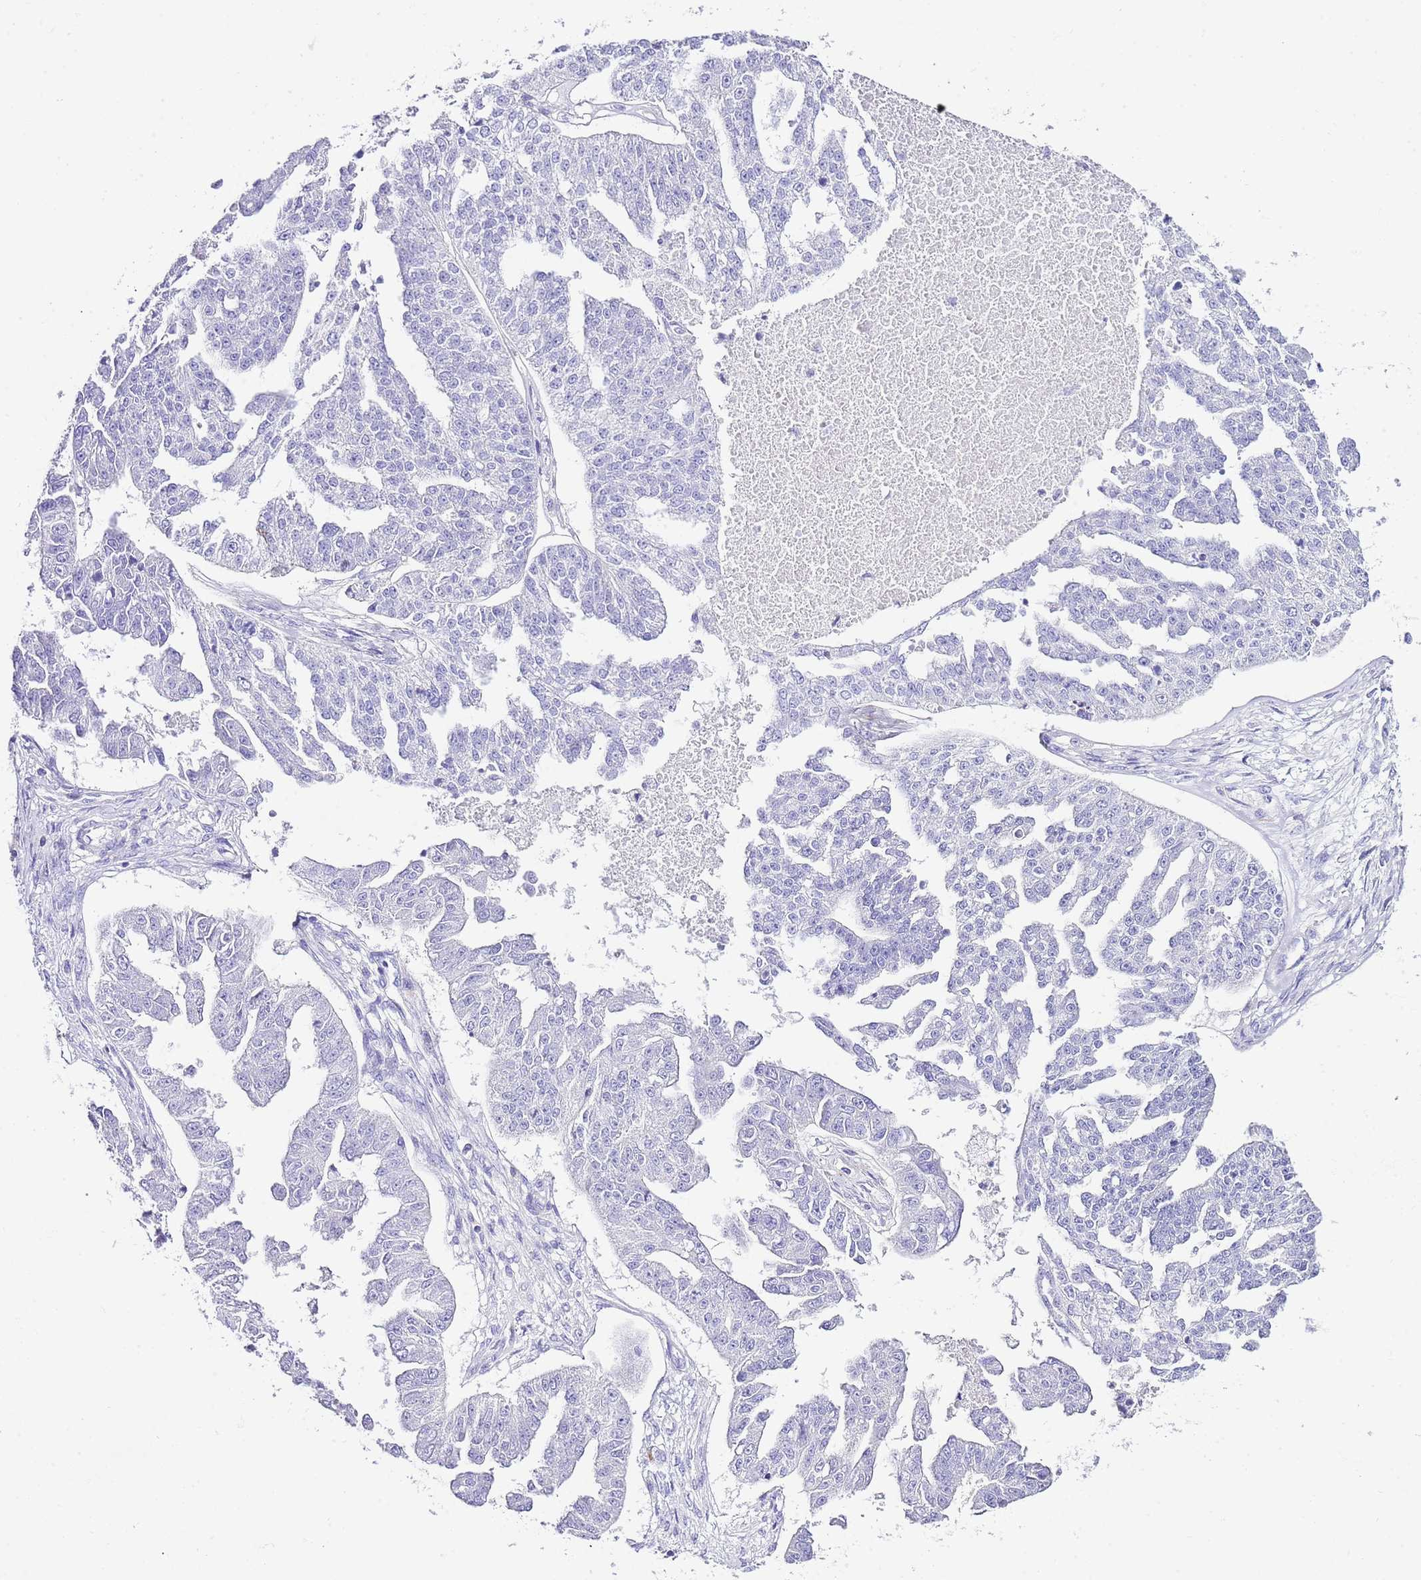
{"staining": {"intensity": "negative", "quantity": "none", "location": "none"}, "tissue": "ovarian cancer", "cell_type": "Tumor cells", "image_type": "cancer", "snomed": [{"axis": "morphology", "description": "Cystadenocarcinoma, serous, NOS"}, {"axis": "topography", "description": "Ovary"}], "caption": "Micrograph shows no protein positivity in tumor cells of ovarian cancer (serous cystadenocarcinoma) tissue.", "gene": "ALDH3A1", "patient": {"sex": "female", "age": 58}}